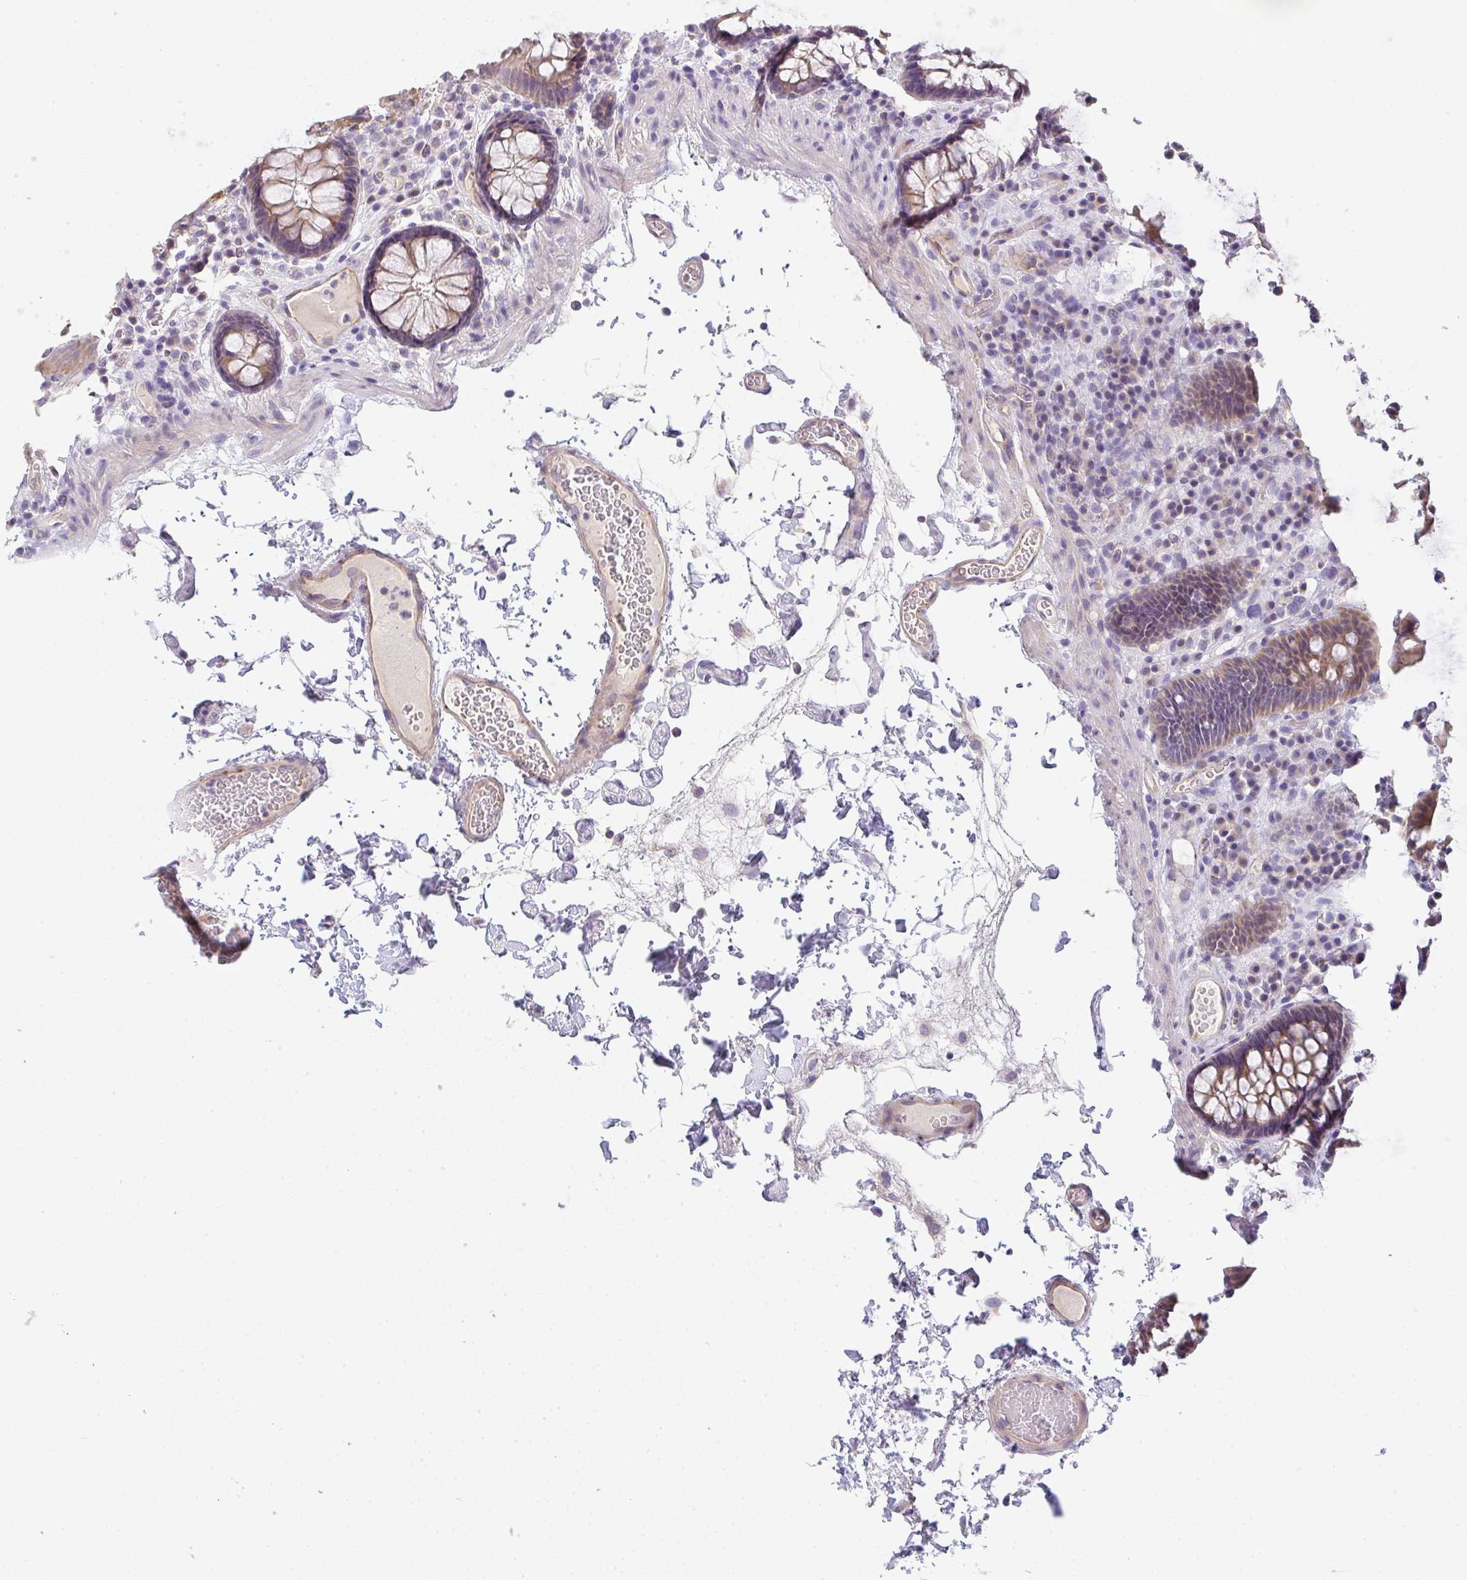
{"staining": {"intensity": "weak", "quantity": ">75%", "location": "cytoplasmic/membranous"}, "tissue": "colon", "cell_type": "Endothelial cells", "image_type": "normal", "snomed": [{"axis": "morphology", "description": "Normal tissue, NOS"}, {"axis": "topography", "description": "Colon"}, {"axis": "topography", "description": "Peripheral nerve tissue"}], "caption": "IHC staining of normal colon, which exhibits low levels of weak cytoplasmic/membranous staining in about >75% of endothelial cells indicating weak cytoplasmic/membranous protein positivity. The staining was performed using DAB (3,3'-diaminobenzidine) (brown) for protein detection and nuclei were counterstained in hematoxylin (blue).", "gene": "FILIP1", "patient": {"sex": "male", "age": 84}}